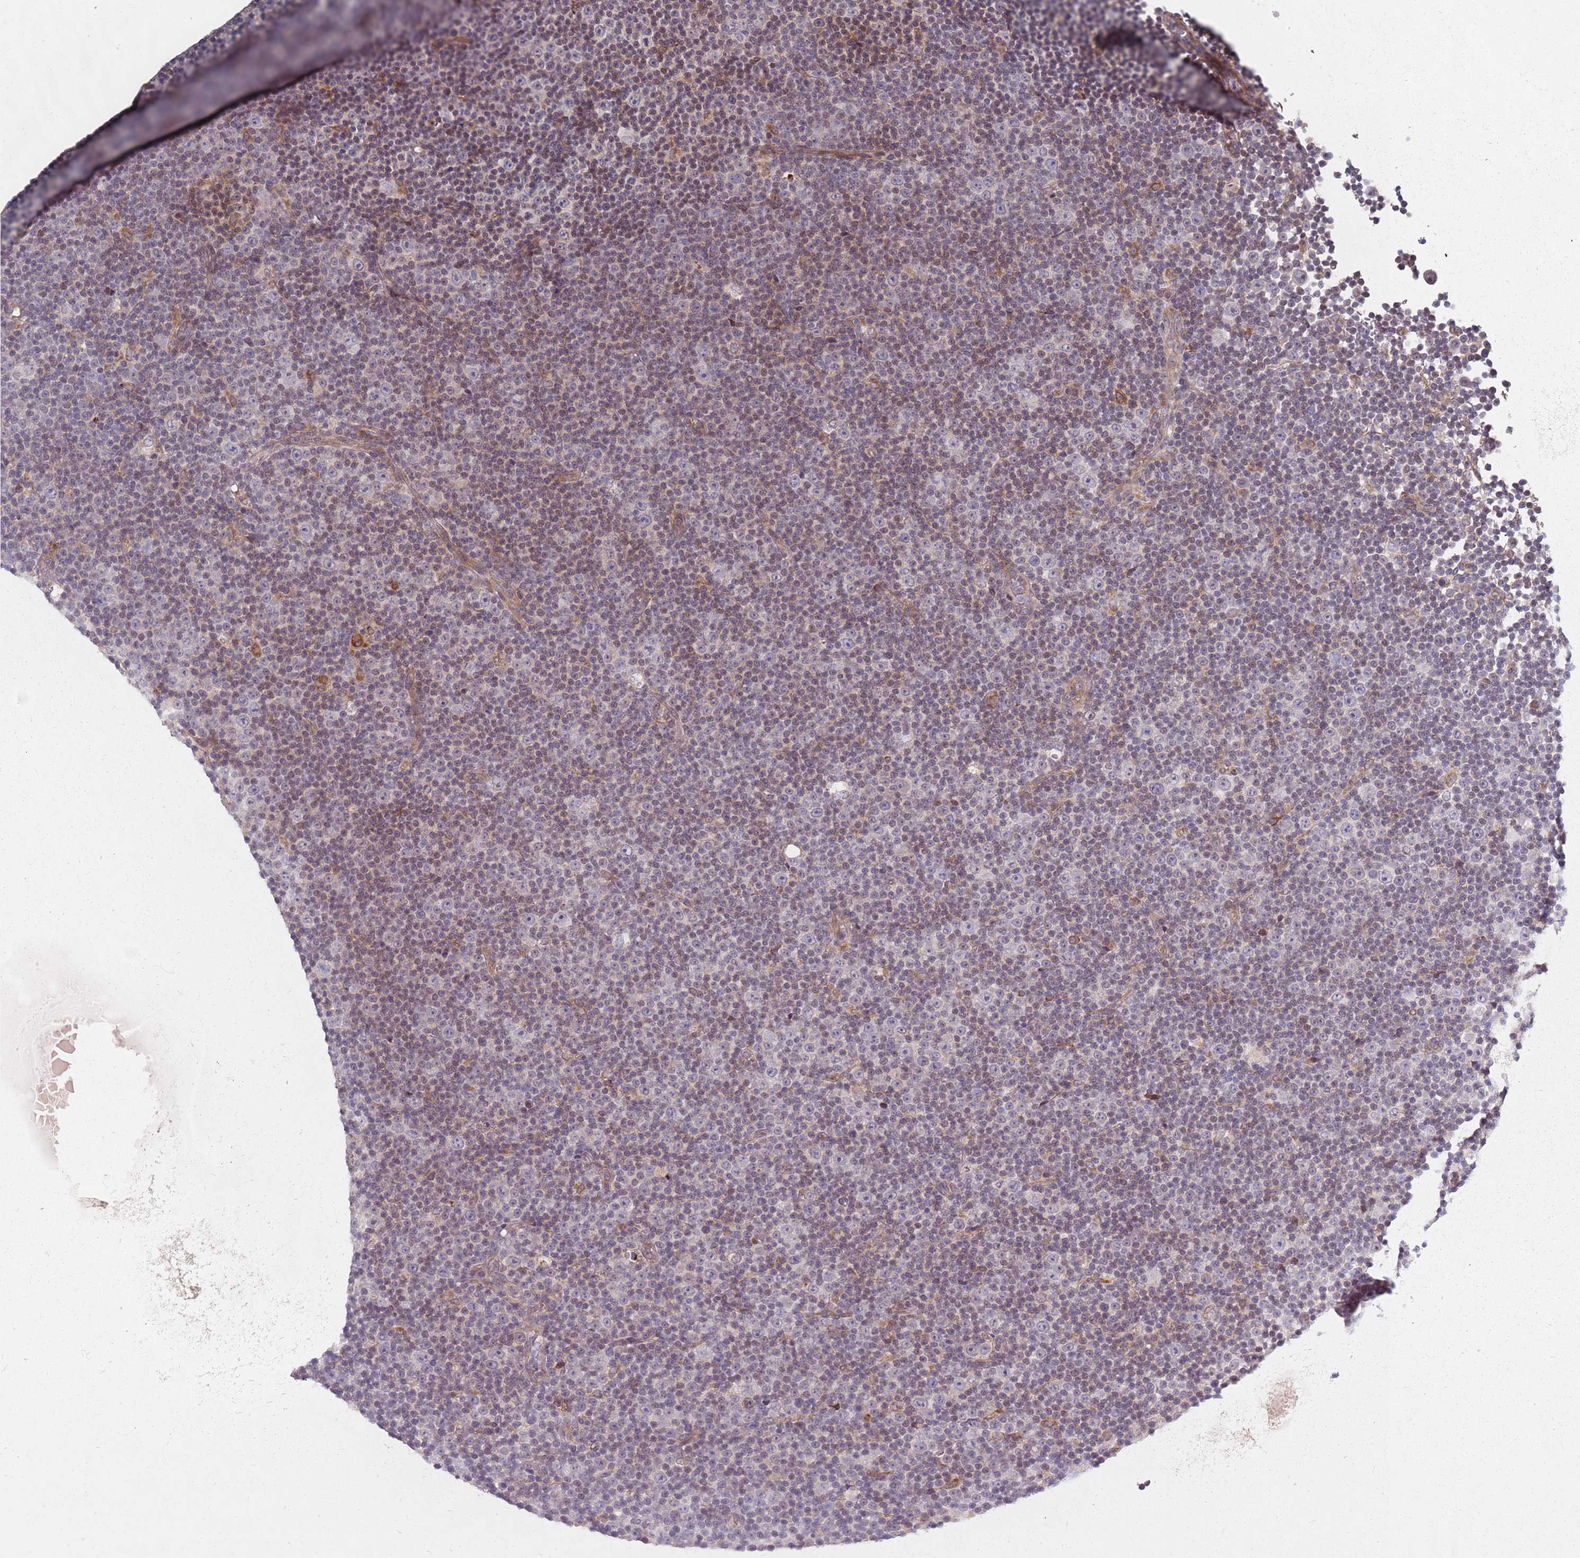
{"staining": {"intensity": "weak", "quantity": "<25%", "location": "nuclear"}, "tissue": "lymphoma", "cell_type": "Tumor cells", "image_type": "cancer", "snomed": [{"axis": "morphology", "description": "Malignant lymphoma, non-Hodgkin's type, Low grade"}, {"axis": "topography", "description": "Lymph node"}], "caption": "DAB immunohistochemical staining of low-grade malignant lymphoma, non-Hodgkin's type displays no significant staining in tumor cells.", "gene": "ADAL", "patient": {"sex": "female", "age": 67}}